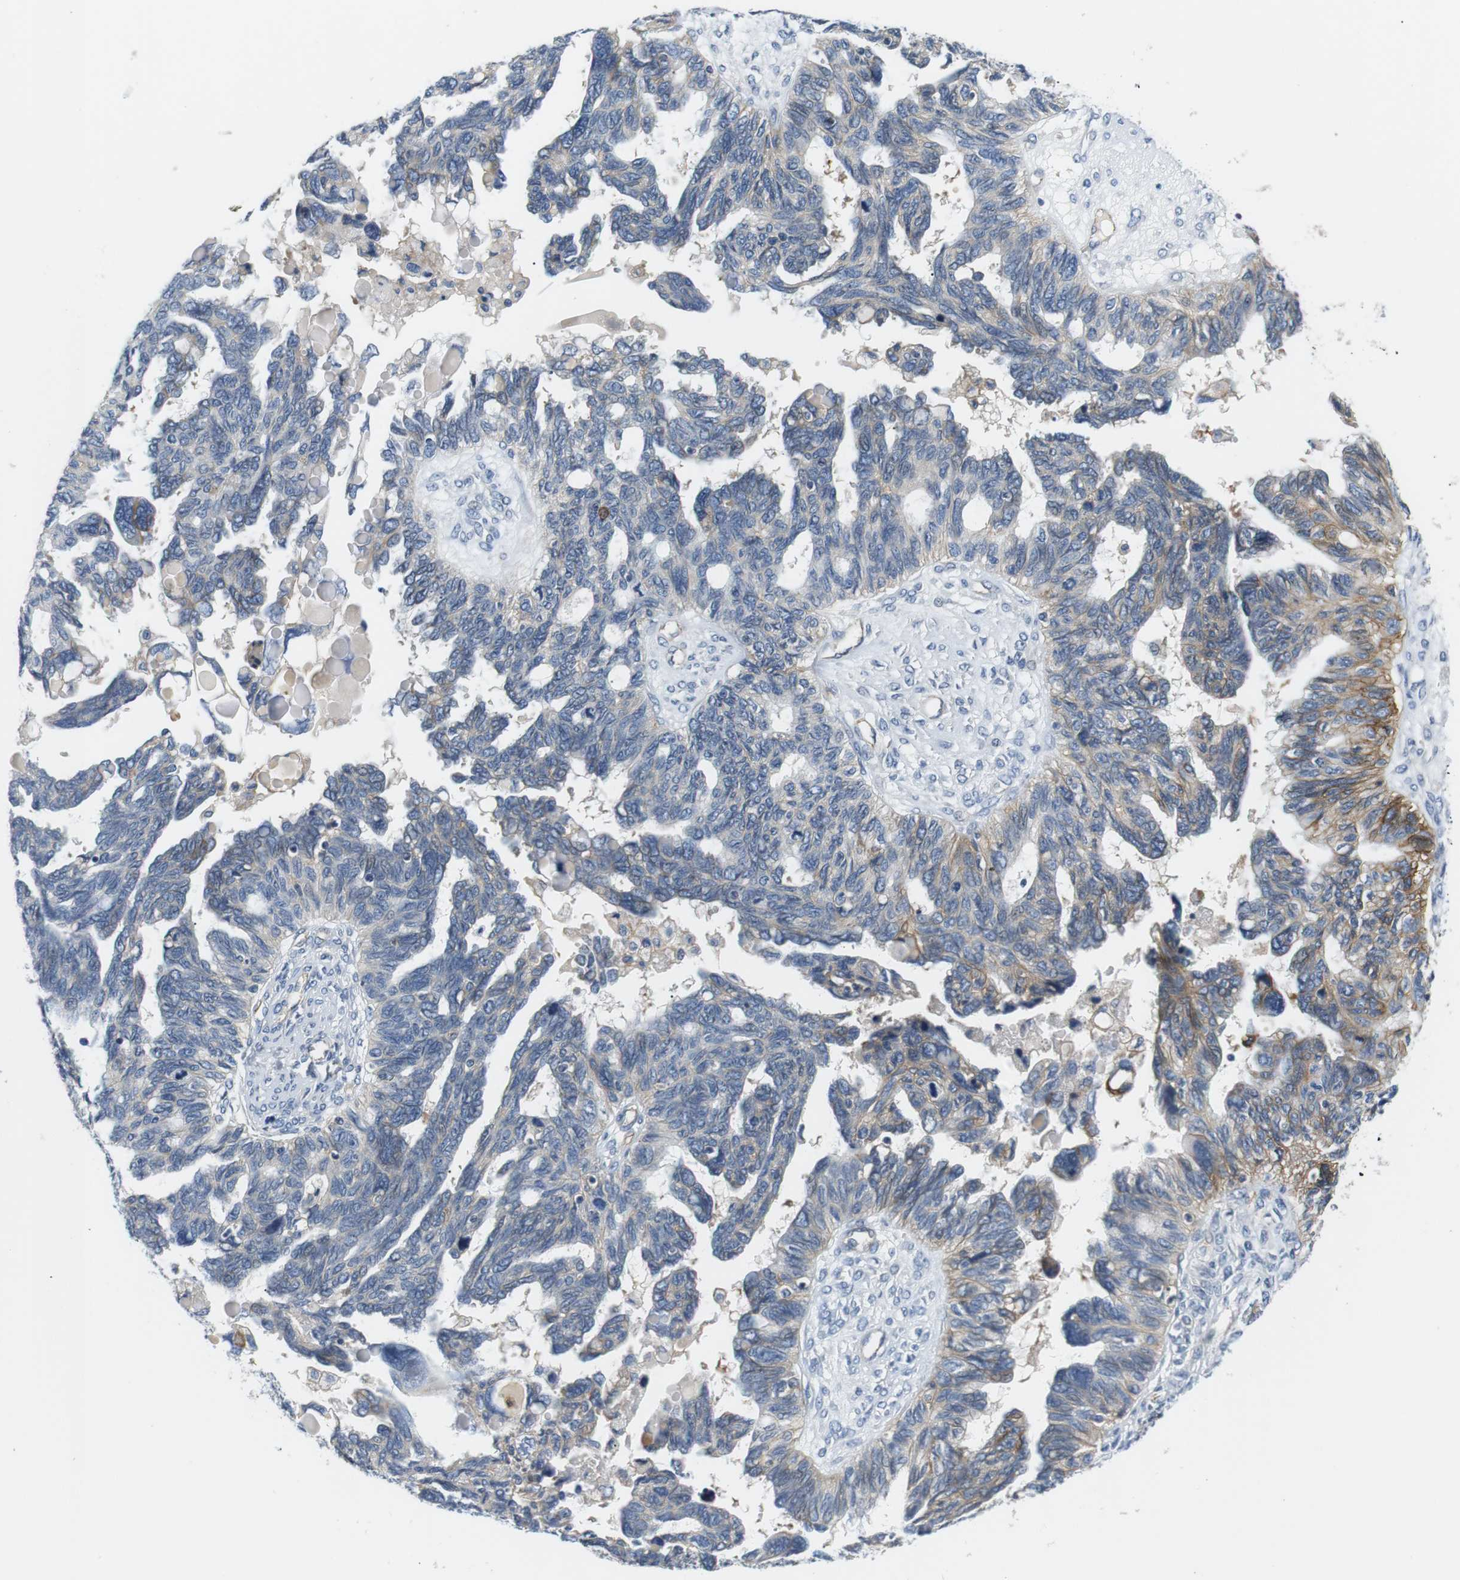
{"staining": {"intensity": "moderate", "quantity": "<25%", "location": "cytoplasmic/membranous"}, "tissue": "ovarian cancer", "cell_type": "Tumor cells", "image_type": "cancer", "snomed": [{"axis": "morphology", "description": "Cystadenocarcinoma, serous, NOS"}, {"axis": "topography", "description": "Ovary"}], "caption": "Serous cystadenocarcinoma (ovarian) tissue shows moderate cytoplasmic/membranous positivity in about <25% of tumor cells The staining was performed using DAB, with brown indicating positive protein expression. Nuclei are stained blue with hematoxylin.", "gene": "SLC30A1", "patient": {"sex": "female", "age": 79}}